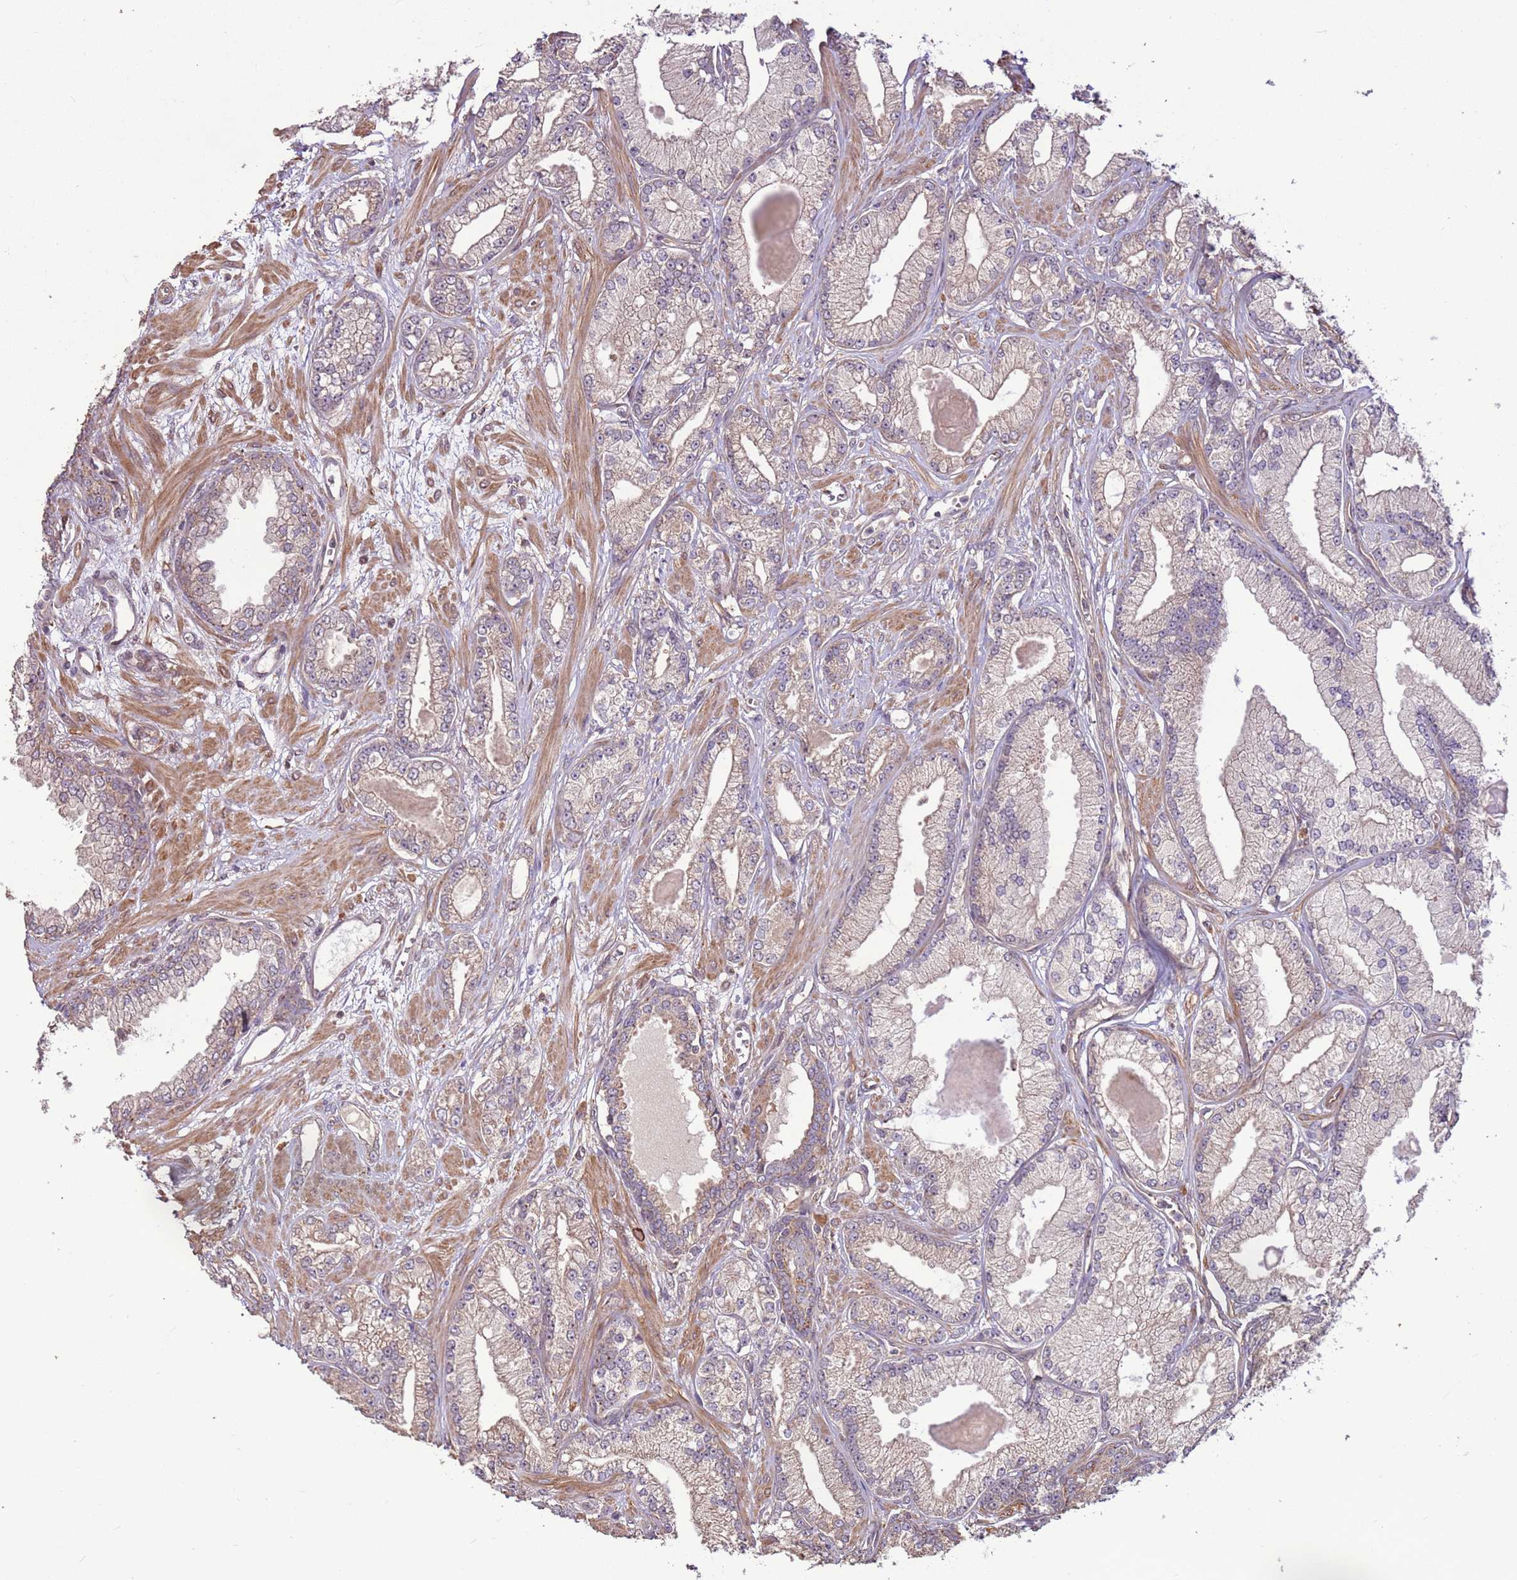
{"staining": {"intensity": "weak", "quantity": "<25%", "location": "cytoplasmic/membranous"}, "tissue": "prostate cancer", "cell_type": "Tumor cells", "image_type": "cancer", "snomed": [{"axis": "morphology", "description": "Adenocarcinoma, Low grade"}, {"axis": "topography", "description": "Prostate"}], "caption": "Immunohistochemistry image of human low-grade adenocarcinoma (prostate) stained for a protein (brown), which exhibits no positivity in tumor cells.", "gene": "CCDC112", "patient": {"sex": "male", "age": 64}}